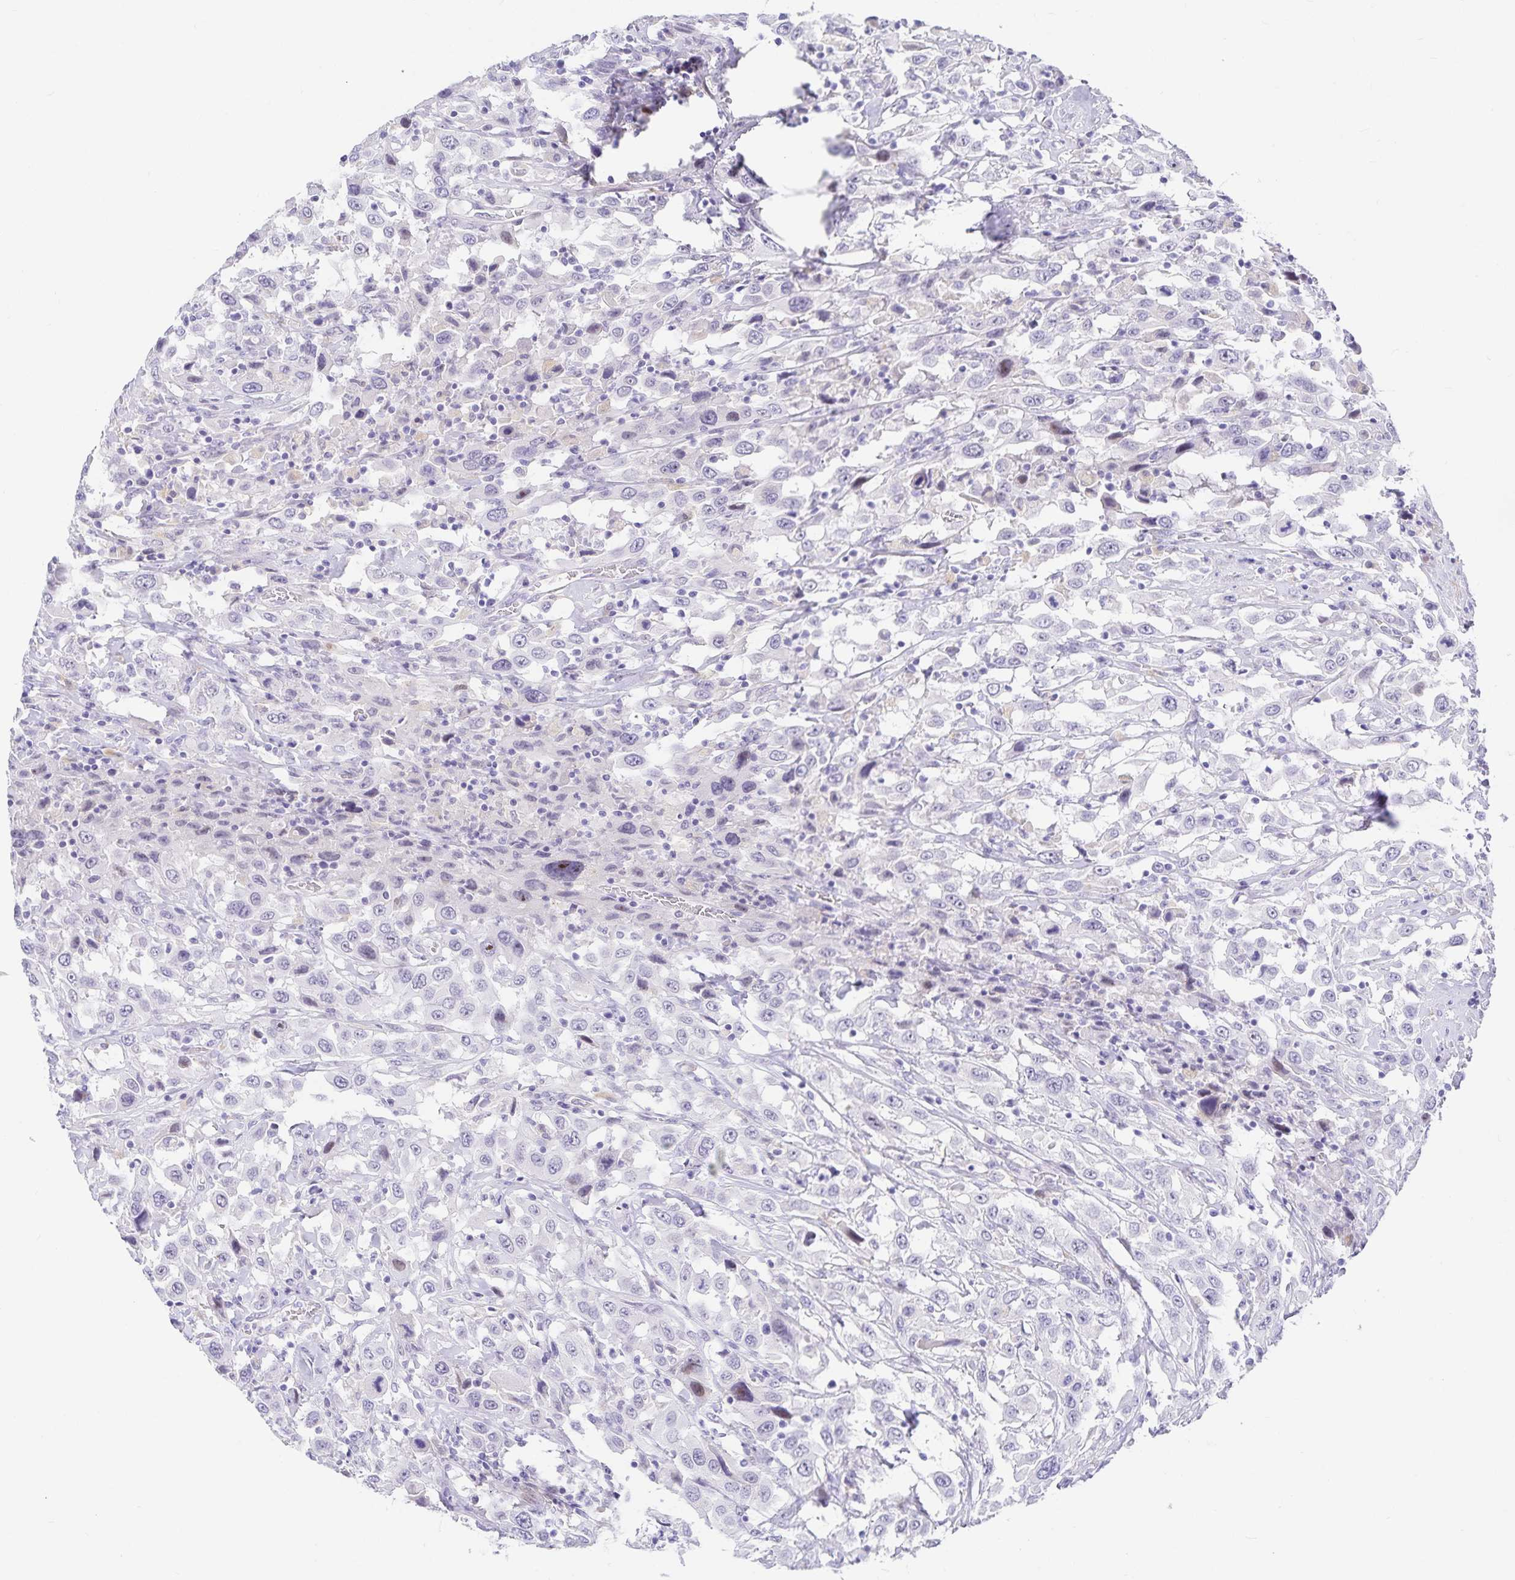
{"staining": {"intensity": "negative", "quantity": "none", "location": "none"}, "tissue": "urothelial cancer", "cell_type": "Tumor cells", "image_type": "cancer", "snomed": [{"axis": "morphology", "description": "Urothelial carcinoma, High grade"}, {"axis": "topography", "description": "Urinary bladder"}], "caption": "Urothelial carcinoma (high-grade) stained for a protein using immunohistochemistry (IHC) reveals no staining tumor cells.", "gene": "KBTBD13", "patient": {"sex": "male", "age": 61}}